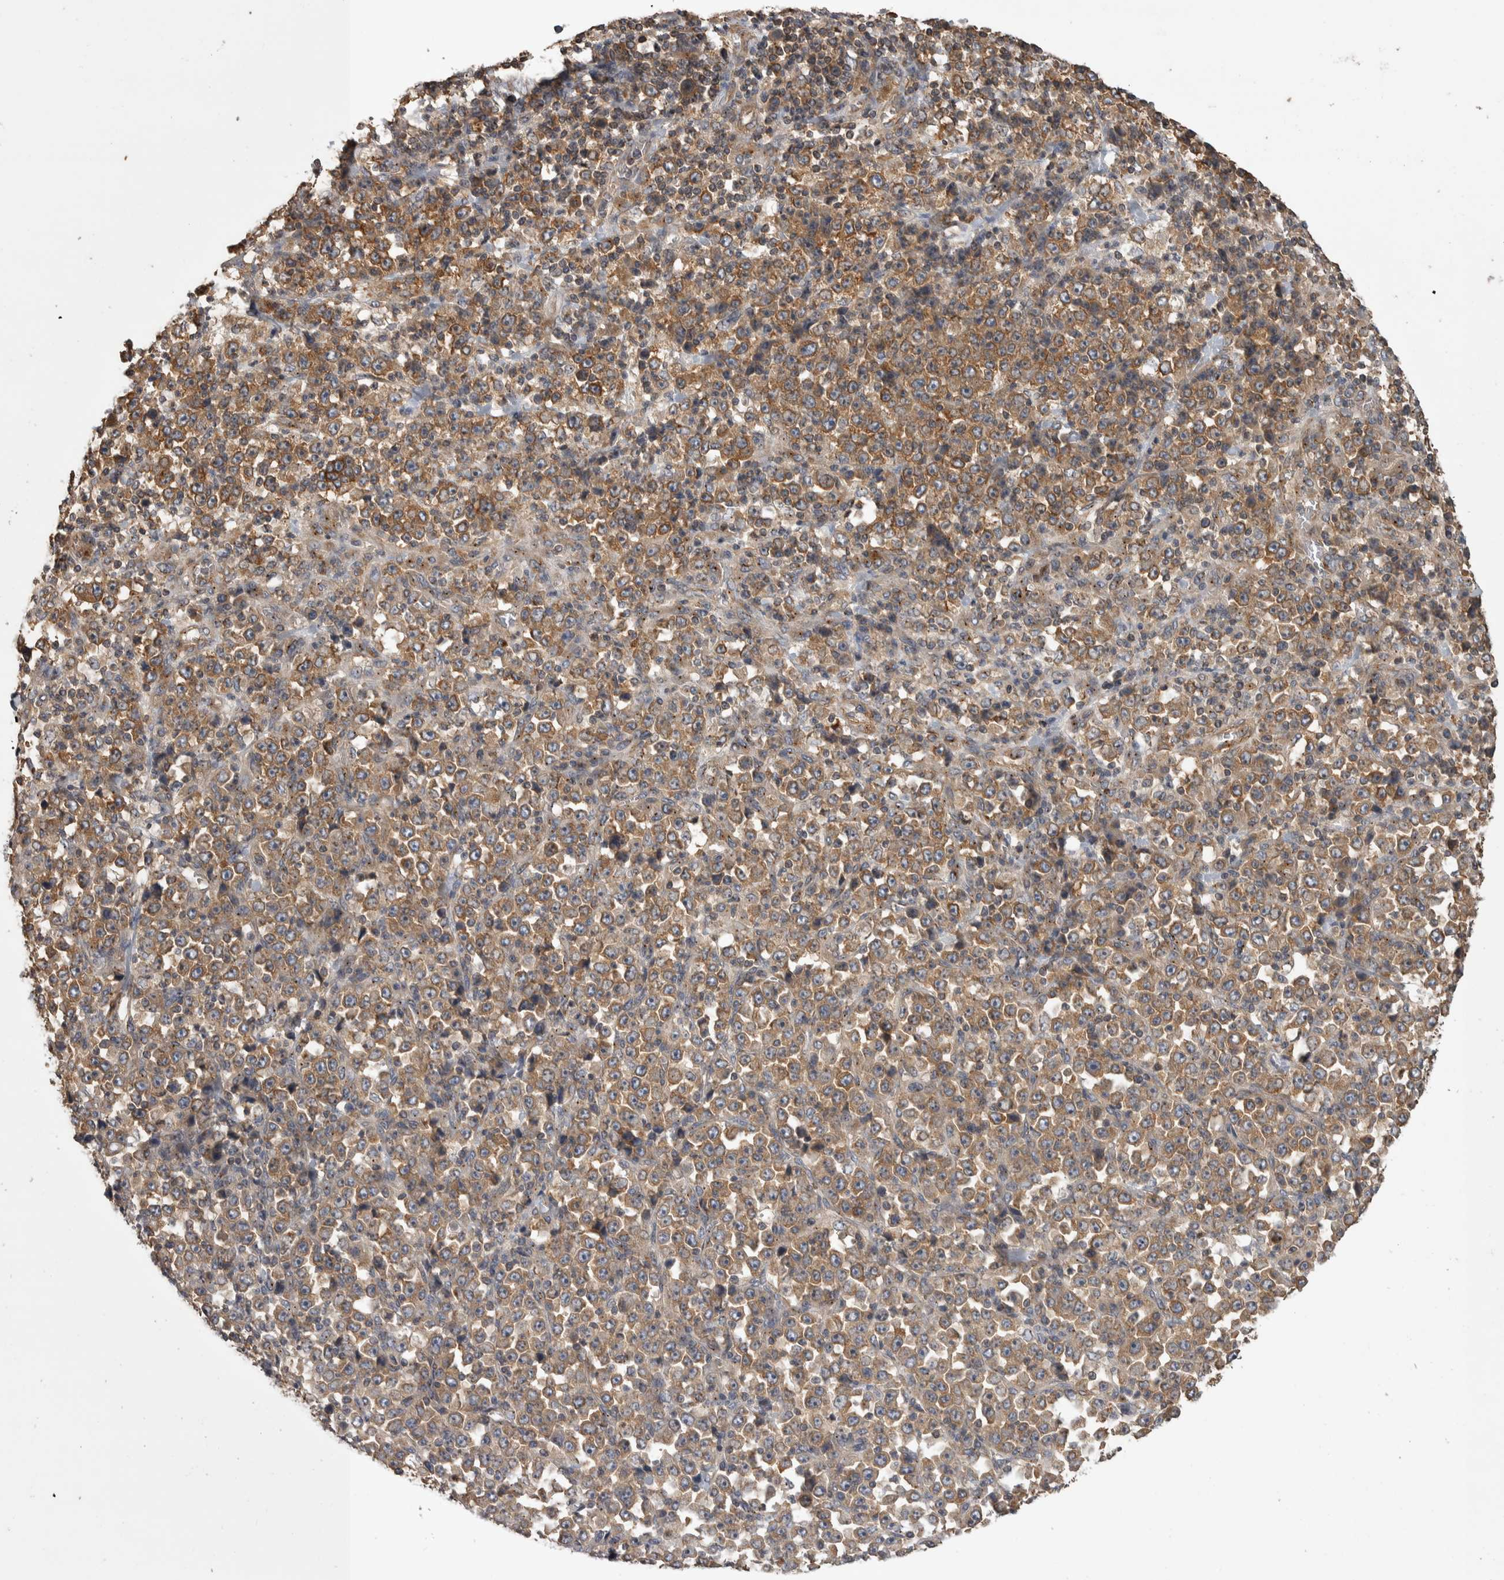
{"staining": {"intensity": "moderate", "quantity": ">75%", "location": "cytoplasmic/membranous"}, "tissue": "stomach cancer", "cell_type": "Tumor cells", "image_type": "cancer", "snomed": [{"axis": "morphology", "description": "Normal tissue, NOS"}, {"axis": "morphology", "description": "Adenocarcinoma, NOS"}, {"axis": "topography", "description": "Stomach, upper"}, {"axis": "topography", "description": "Stomach"}], "caption": "High-power microscopy captured an immunohistochemistry (IHC) histopathology image of stomach cancer, revealing moderate cytoplasmic/membranous expression in about >75% of tumor cells. (Stains: DAB in brown, nuclei in blue, Microscopy: brightfield microscopy at high magnification).", "gene": "IFRD1", "patient": {"sex": "male", "age": 59}}